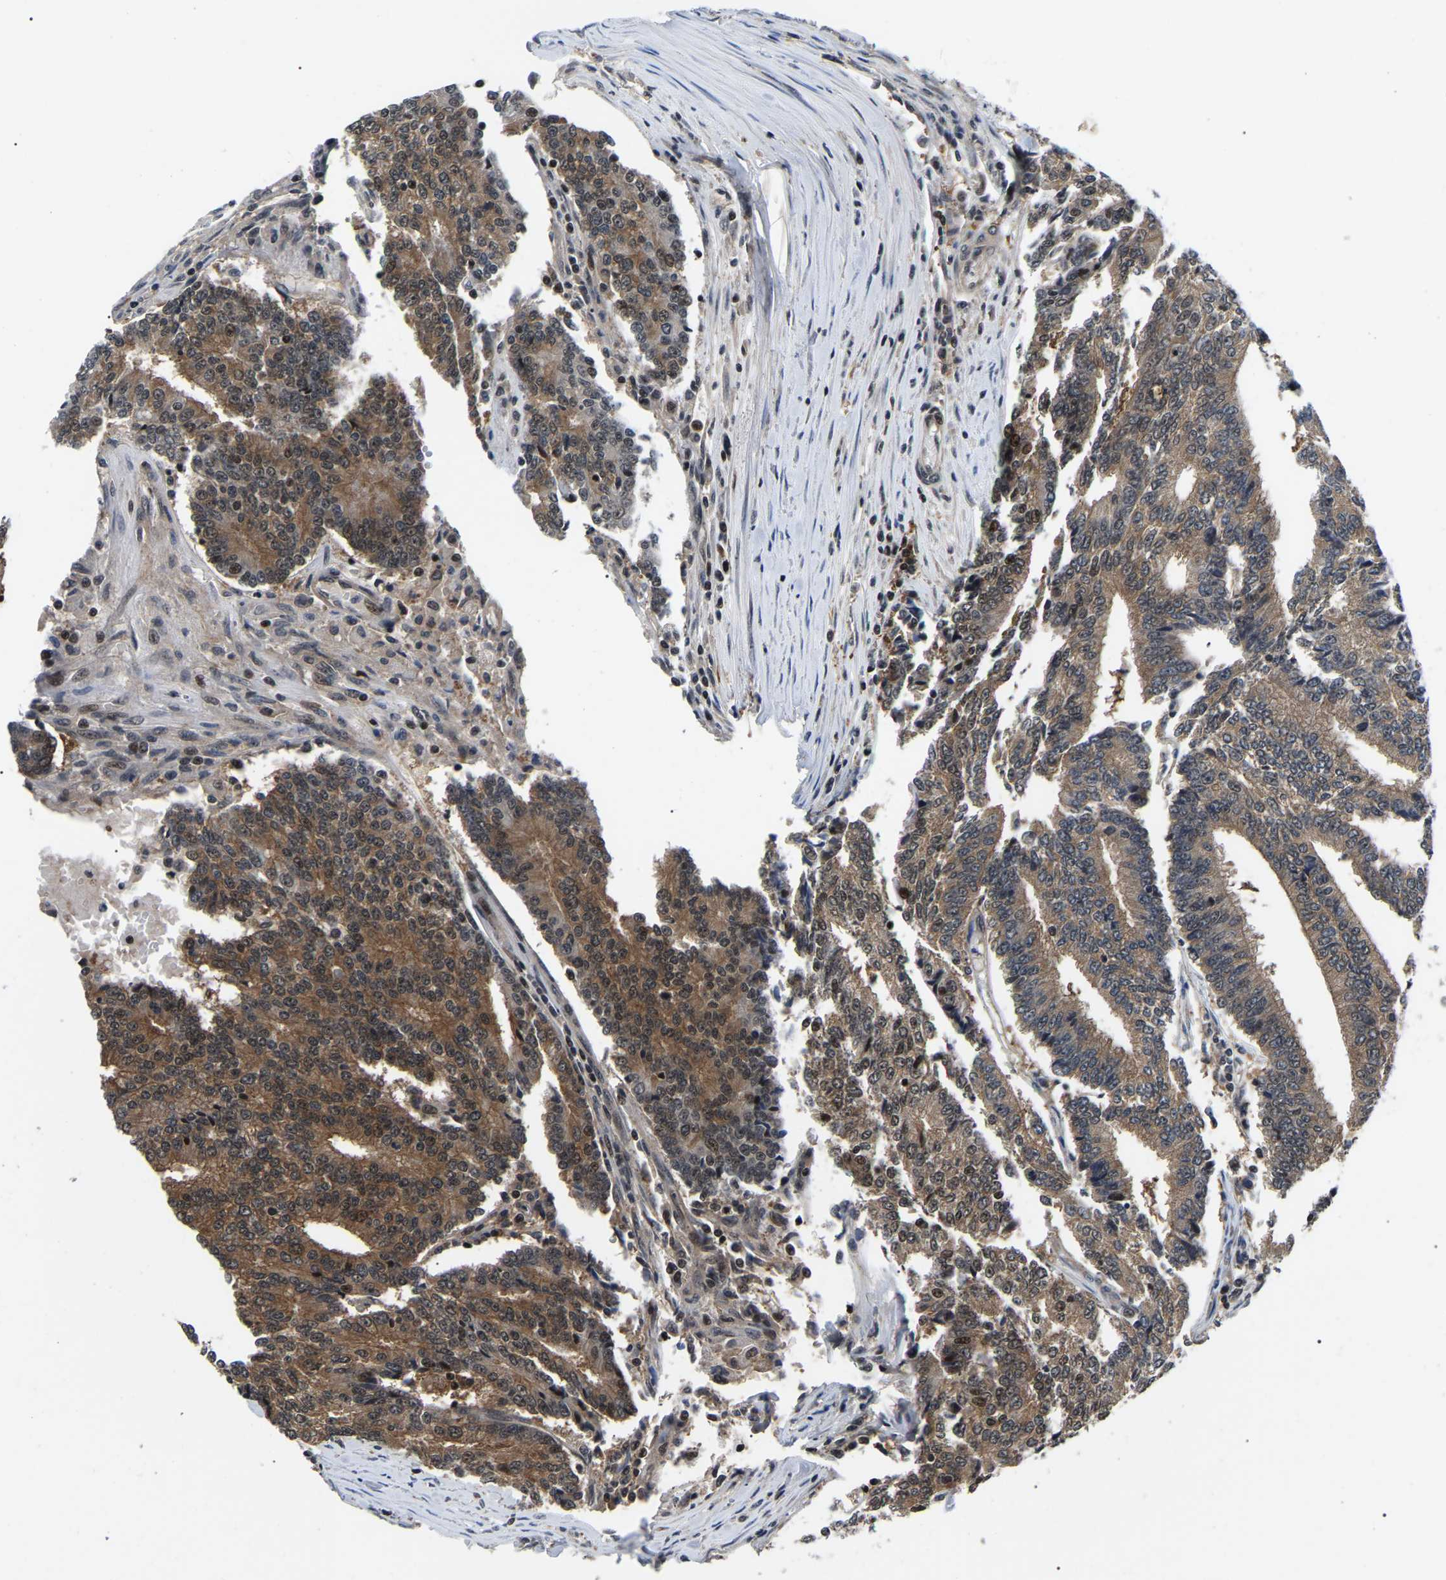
{"staining": {"intensity": "moderate", "quantity": ">75%", "location": "cytoplasmic/membranous,nuclear"}, "tissue": "prostate cancer", "cell_type": "Tumor cells", "image_type": "cancer", "snomed": [{"axis": "morphology", "description": "Normal tissue, NOS"}, {"axis": "morphology", "description": "Adenocarcinoma, High grade"}, {"axis": "topography", "description": "Prostate"}, {"axis": "topography", "description": "Seminal veicle"}], "caption": "This is a histology image of immunohistochemistry (IHC) staining of prostate cancer (adenocarcinoma (high-grade)), which shows moderate staining in the cytoplasmic/membranous and nuclear of tumor cells.", "gene": "RRP1B", "patient": {"sex": "male", "age": 55}}